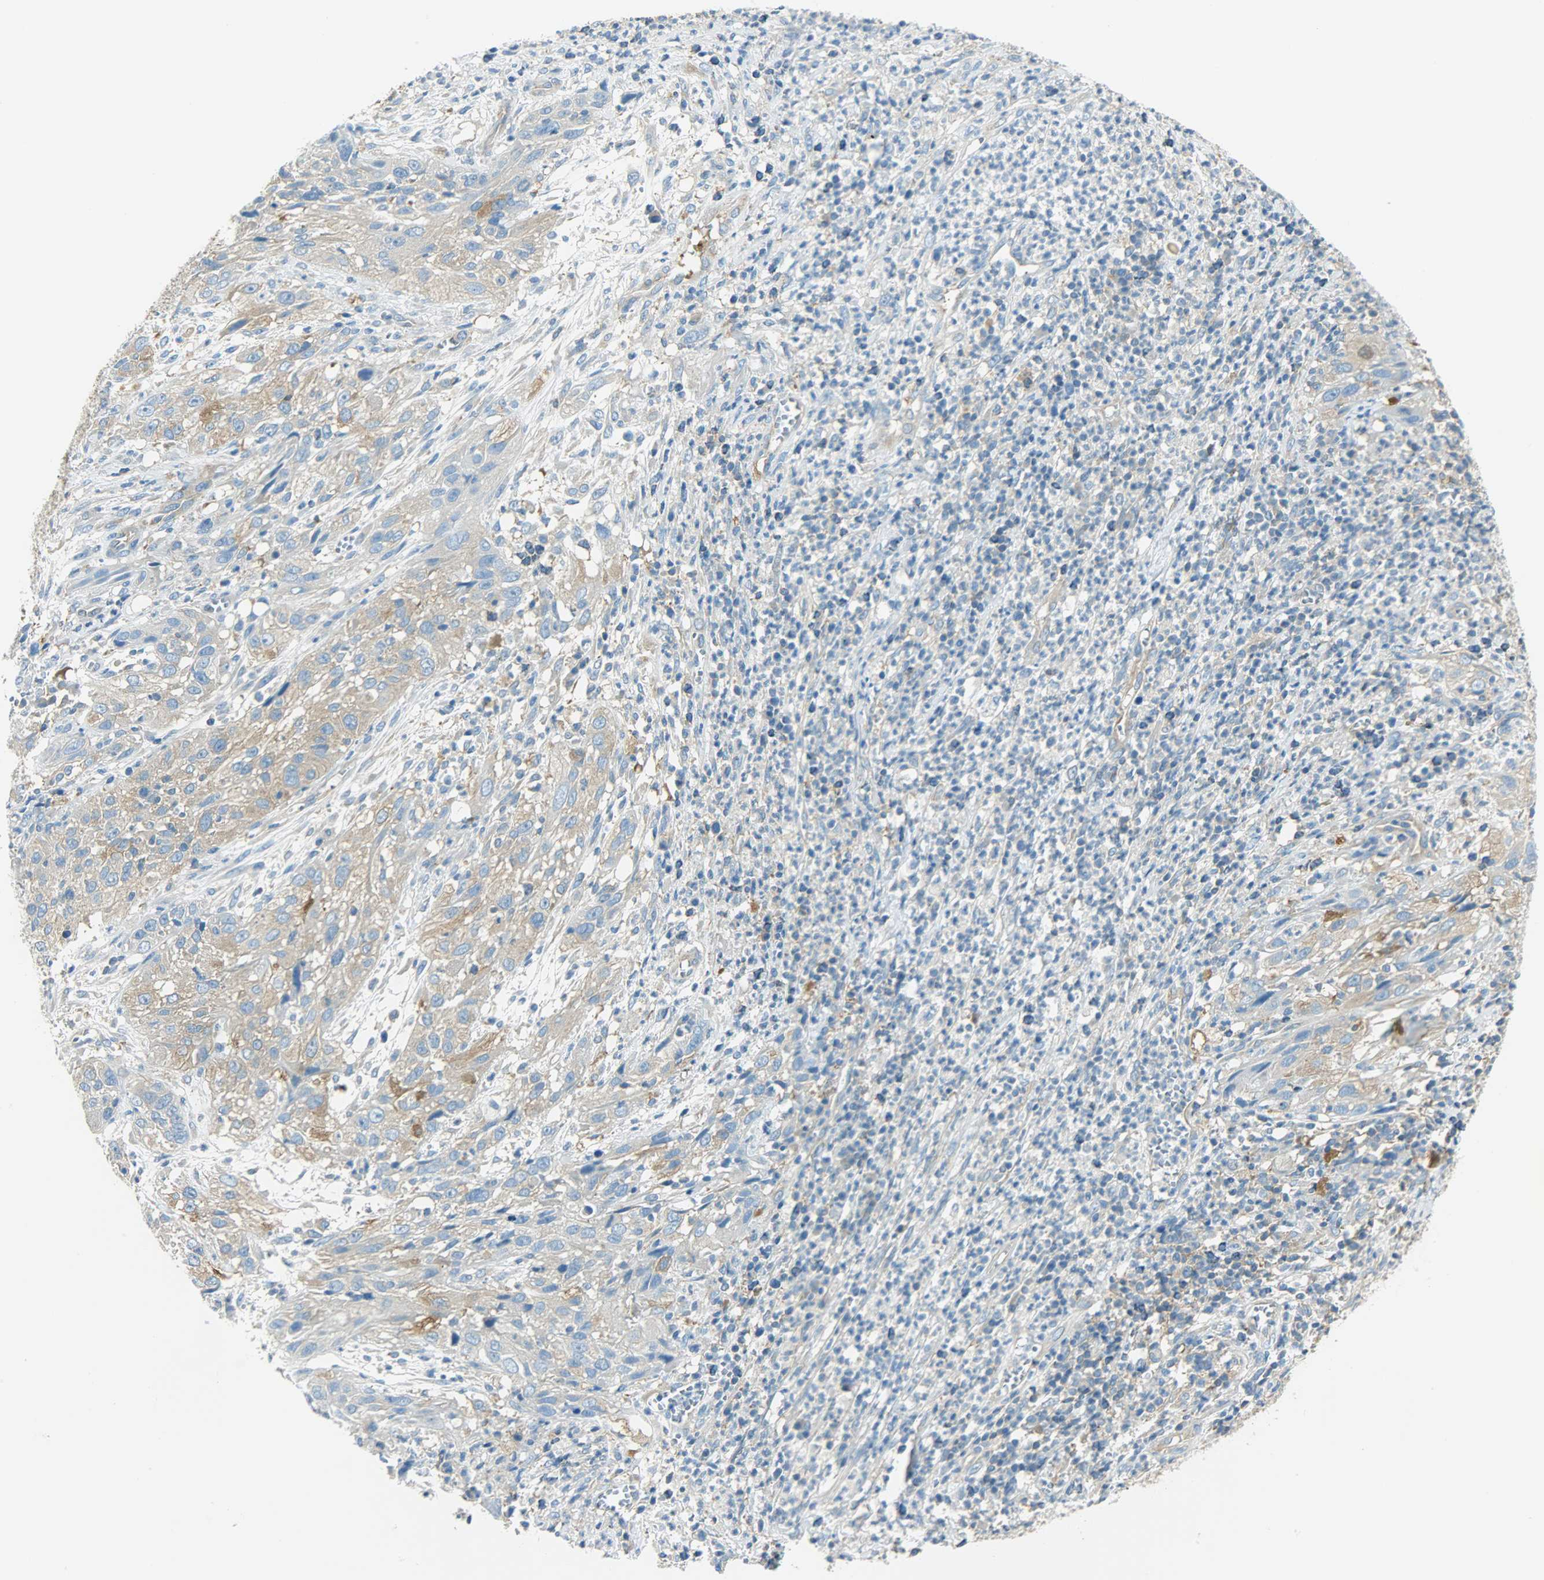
{"staining": {"intensity": "weak", "quantity": ">75%", "location": "cytoplasmic/membranous"}, "tissue": "cervical cancer", "cell_type": "Tumor cells", "image_type": "cancer", "snomed": [{"axis": "morphology", "description": "Squamous cell carcinoma, NOS"}, {"axis": "topography", "description": "Cervix"}], "caption": "This image exhibits IHC staining of cervical cancer, with low weak cytoplasmic/membranous positivity in approximately >75% of tumor cells.", "gene": "TSC22D2", "patient": {"sex": "female", "age": 32}}